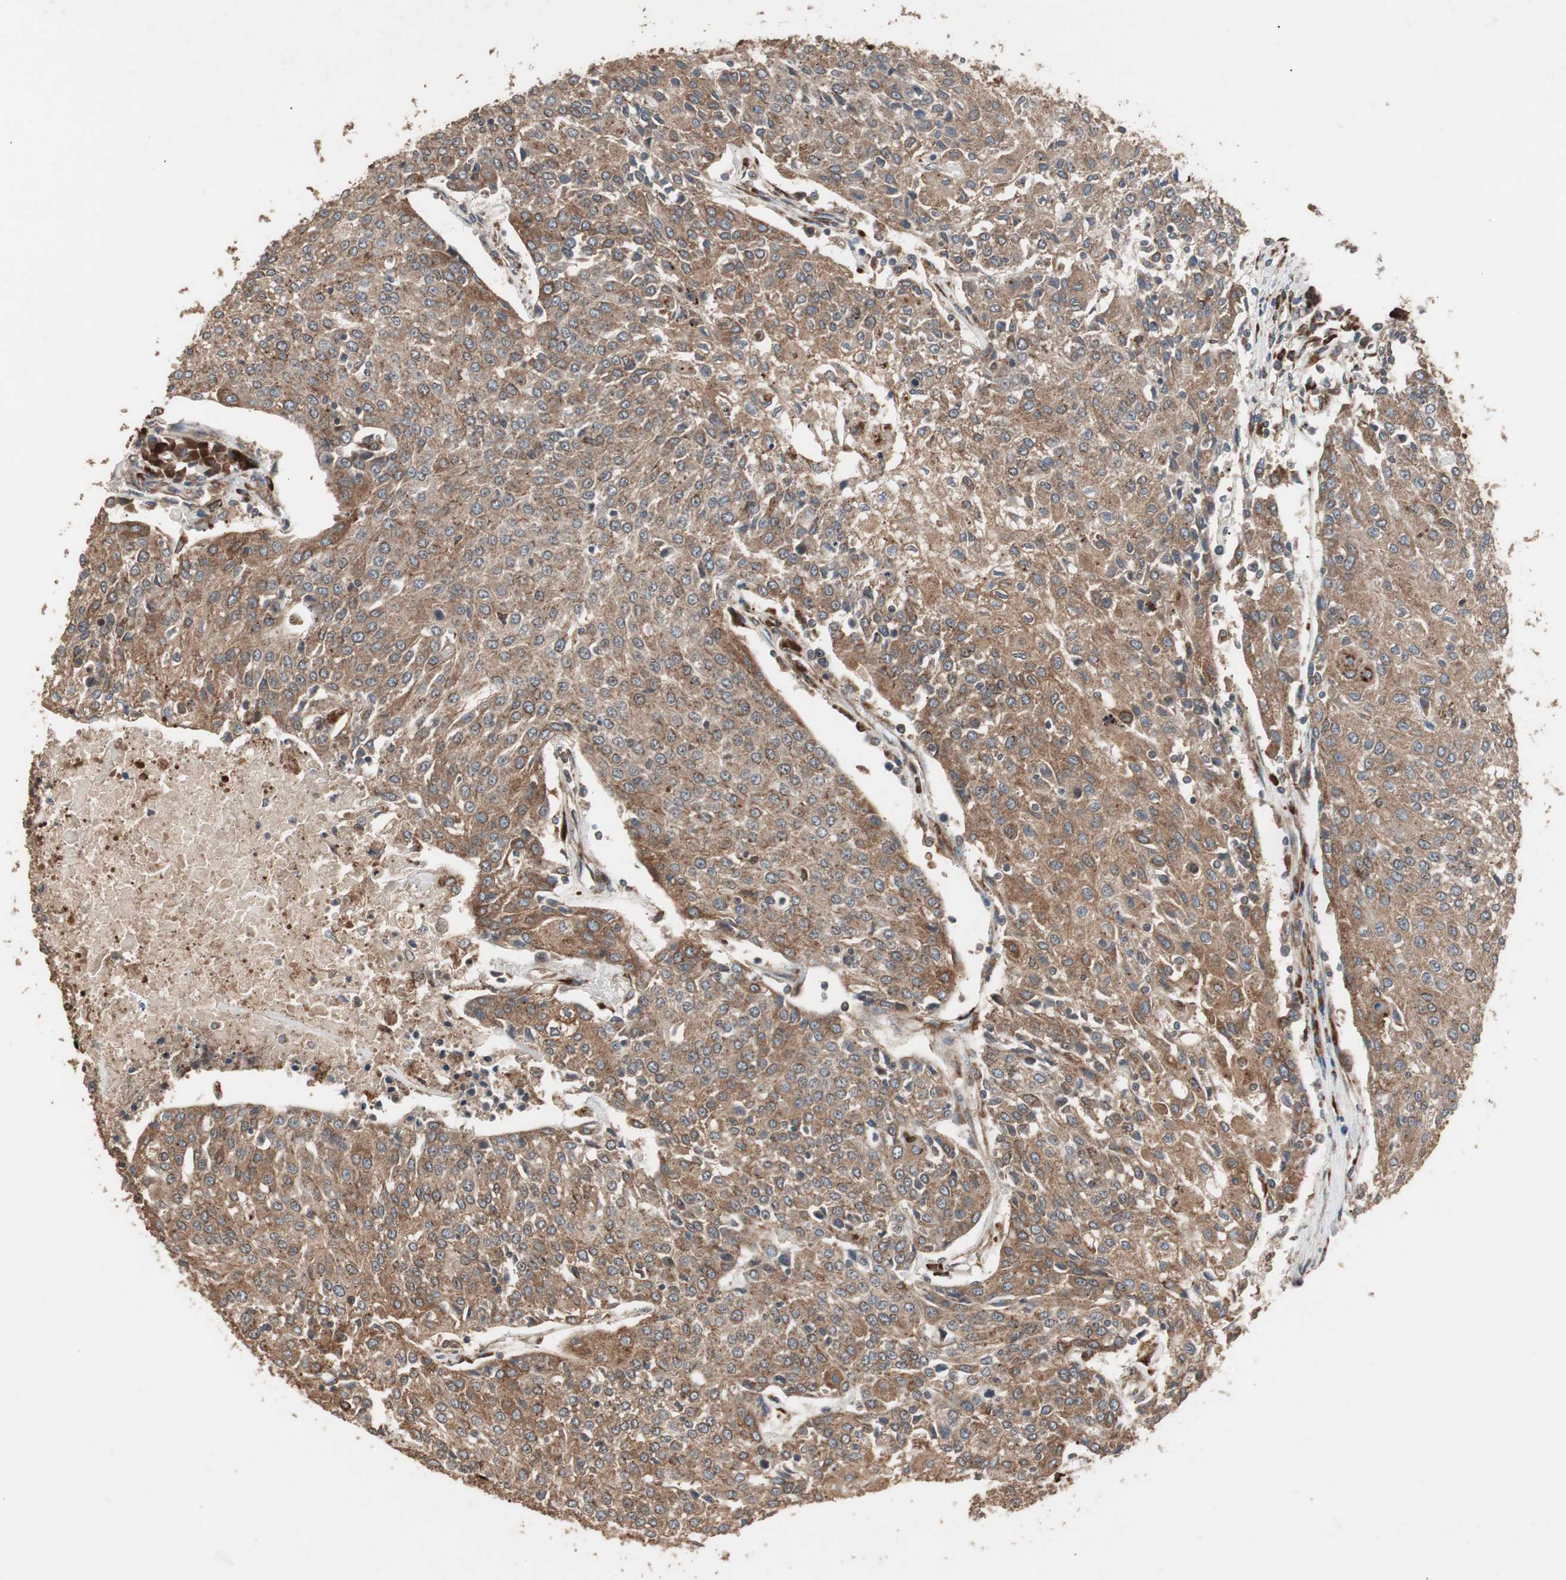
{"staining": {"intensity": "moderate", "quantity": ">75%", "location": "cytoplasmic/membranous"}, "tissue": "urothelial cancer", "cell_type": "Tumor cells", "image_type": "cancer", "snomed": [{"axis": "morphology", "description": "Urothelial carcinoma, High grade"}, {"axis": "topography", "description": "Urinary bladder"}], "caption": "Moderate cytoplasmic/membranous protein positivity is seen in approximately >75% of tumor cells in urothelial cancer.", "gene": "LZTS1", "patient": {"sex": "female", "age": 85}}